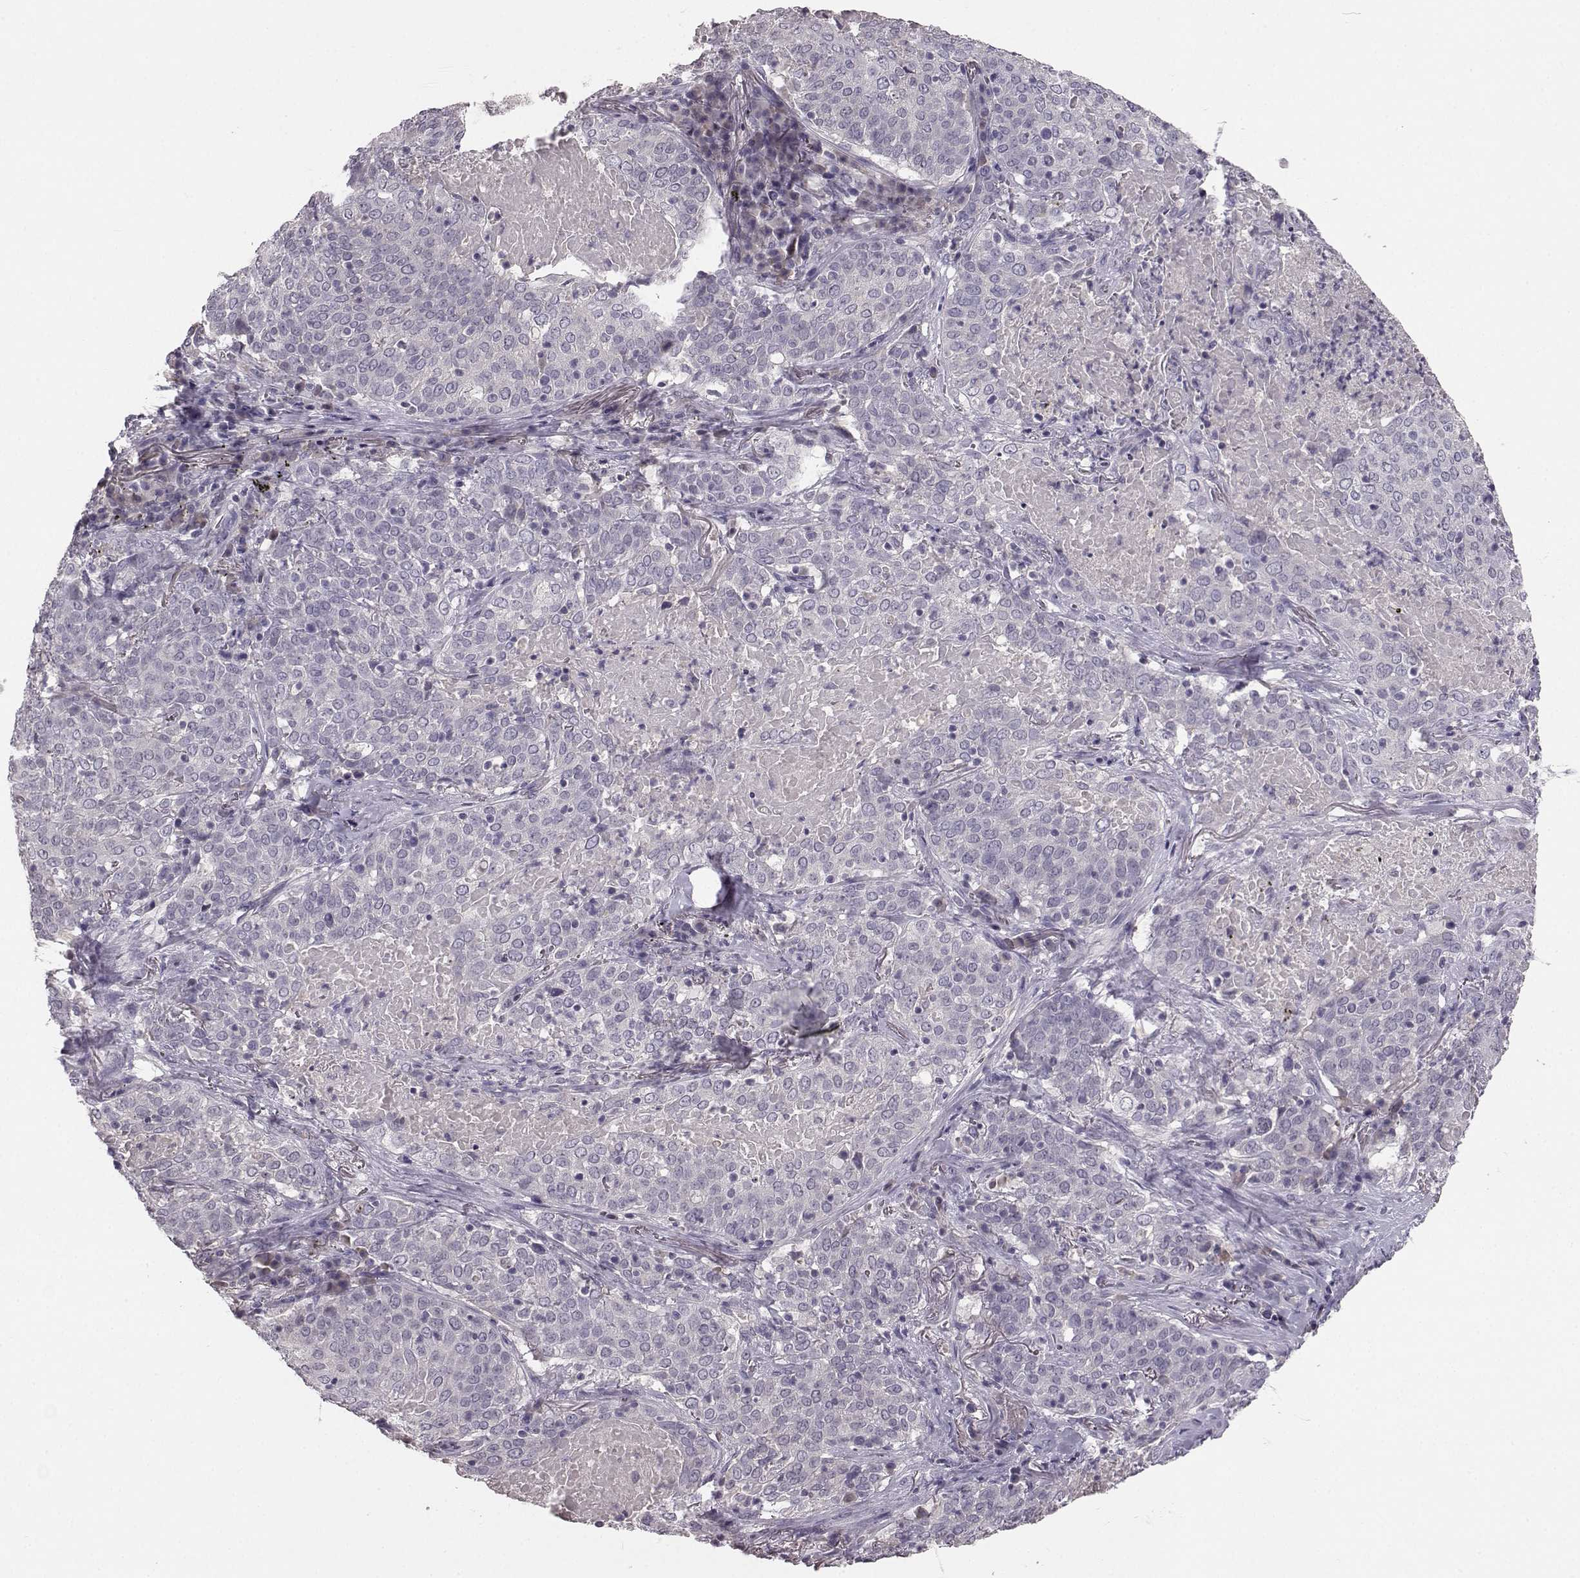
{"staining": {"intensity": "negative", "quantity": "none", "location": "none"}, "tissue": "lung cancer", "cell_type": "Tumor cells", "image_type": "cancer", "snomed": [{"axis": "morphology", "description": "Squamous cell carcinoma, NOS"}, {"axis": "topography", "description": "Lung"}], "caption": "Squamous cell carcinoma (lung) was stained to show a protein in brown. There is no significant expression in tumor cells.", "gene": "BFSP2", "patient": {"sex": "male", "age": 82}}